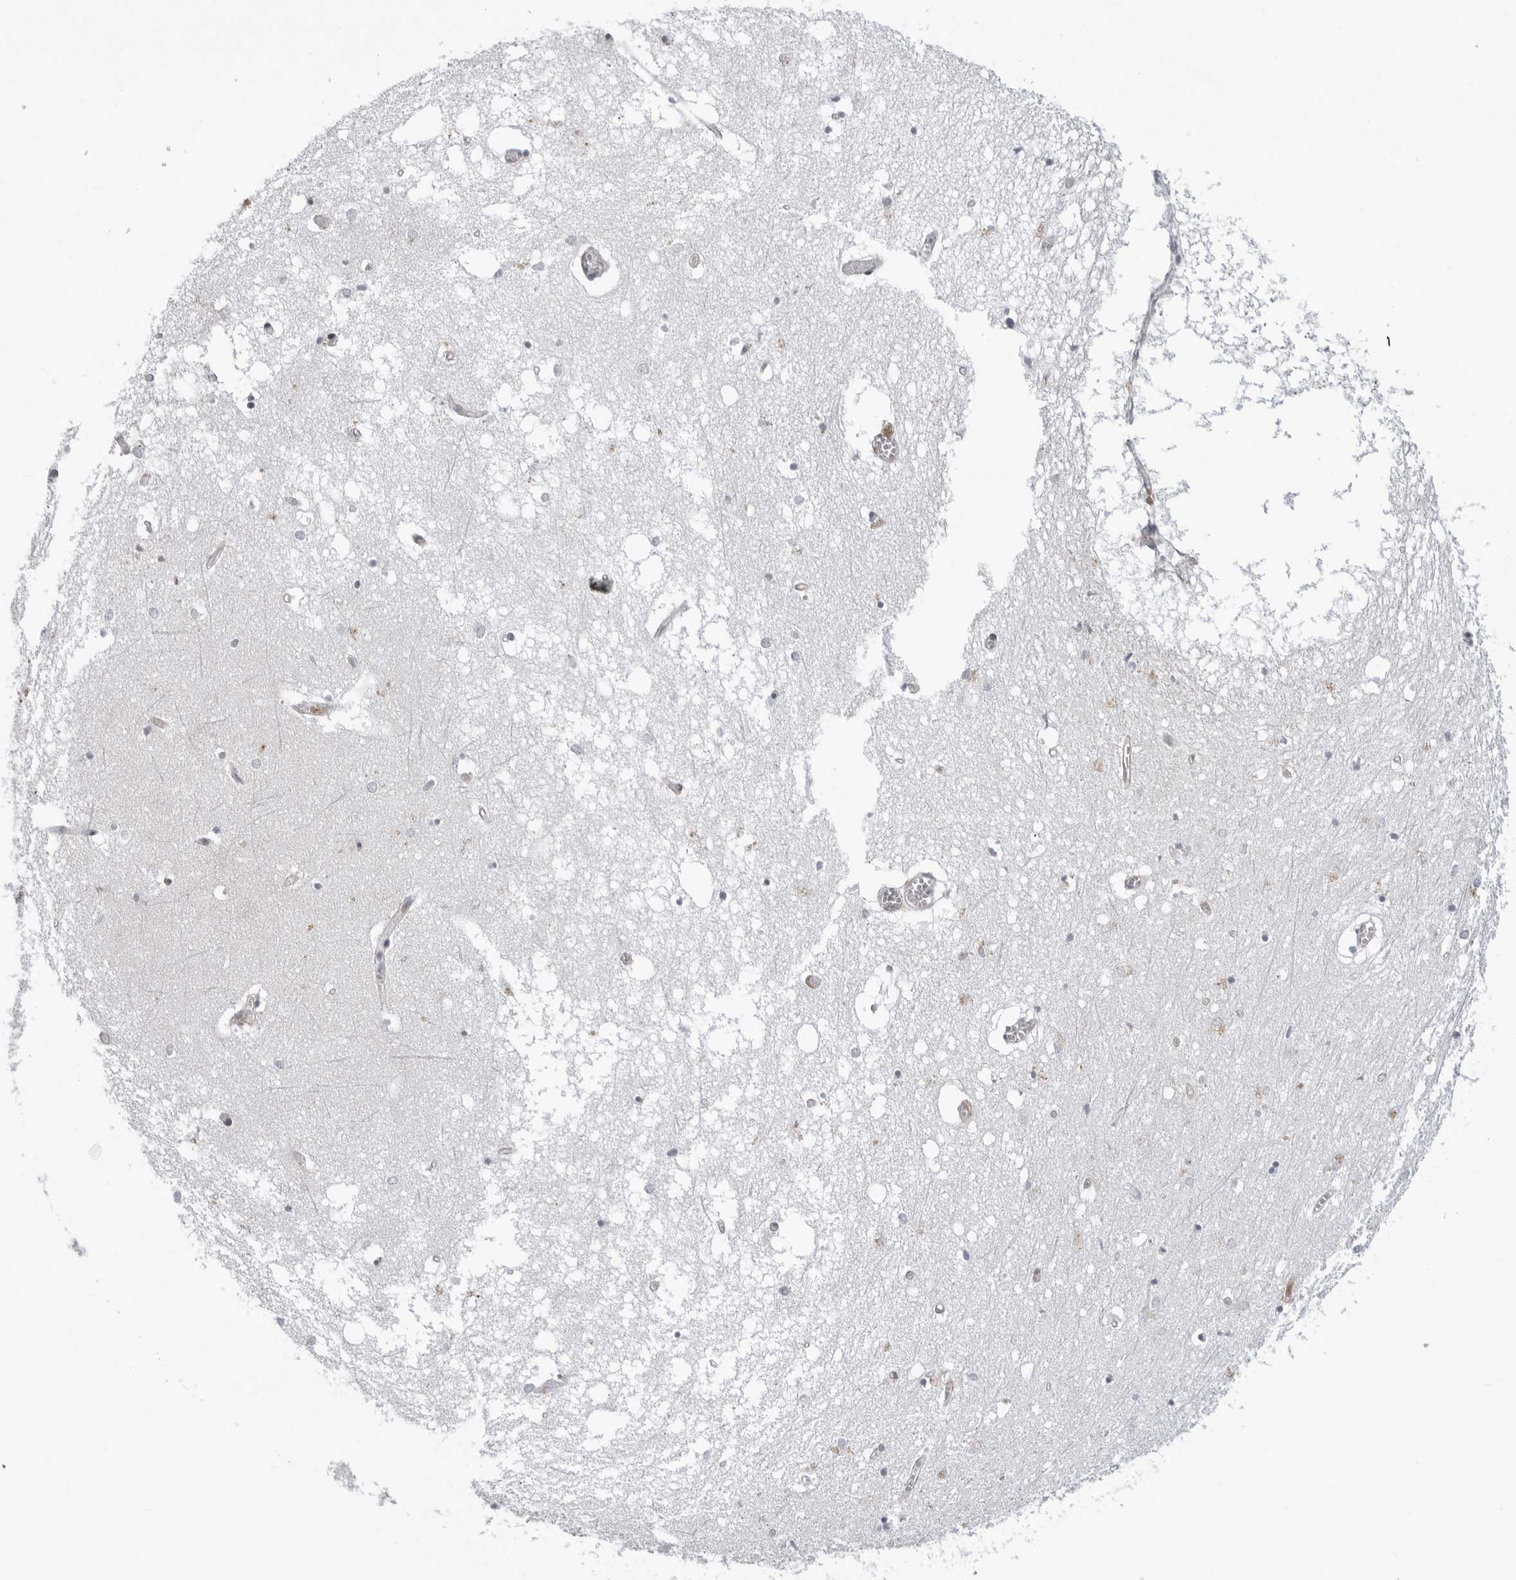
{"staining": {"intensity": "weak", "quantity": "<25%", "location": "cytoplasmic/membranous"}, "tissue": "hippocampus", "cell_type": "Glial cells", "image_type": "normal", "snomed": [{"axis": "morphology", "description": "Normal tissue, NOS"}, {"axis": "topography", "description": "Hippocampus"}], "caption": "IHC of benign hippocampus demonstrates no staining in glial cells. (DAB (3,3'-diaminobenzidine) immunohistochemistry (IHC) visualized using brightfield microscopy, high magnification).", "gene": "ADAMTS5", "patient": {"sex": "male", "age": 70}}